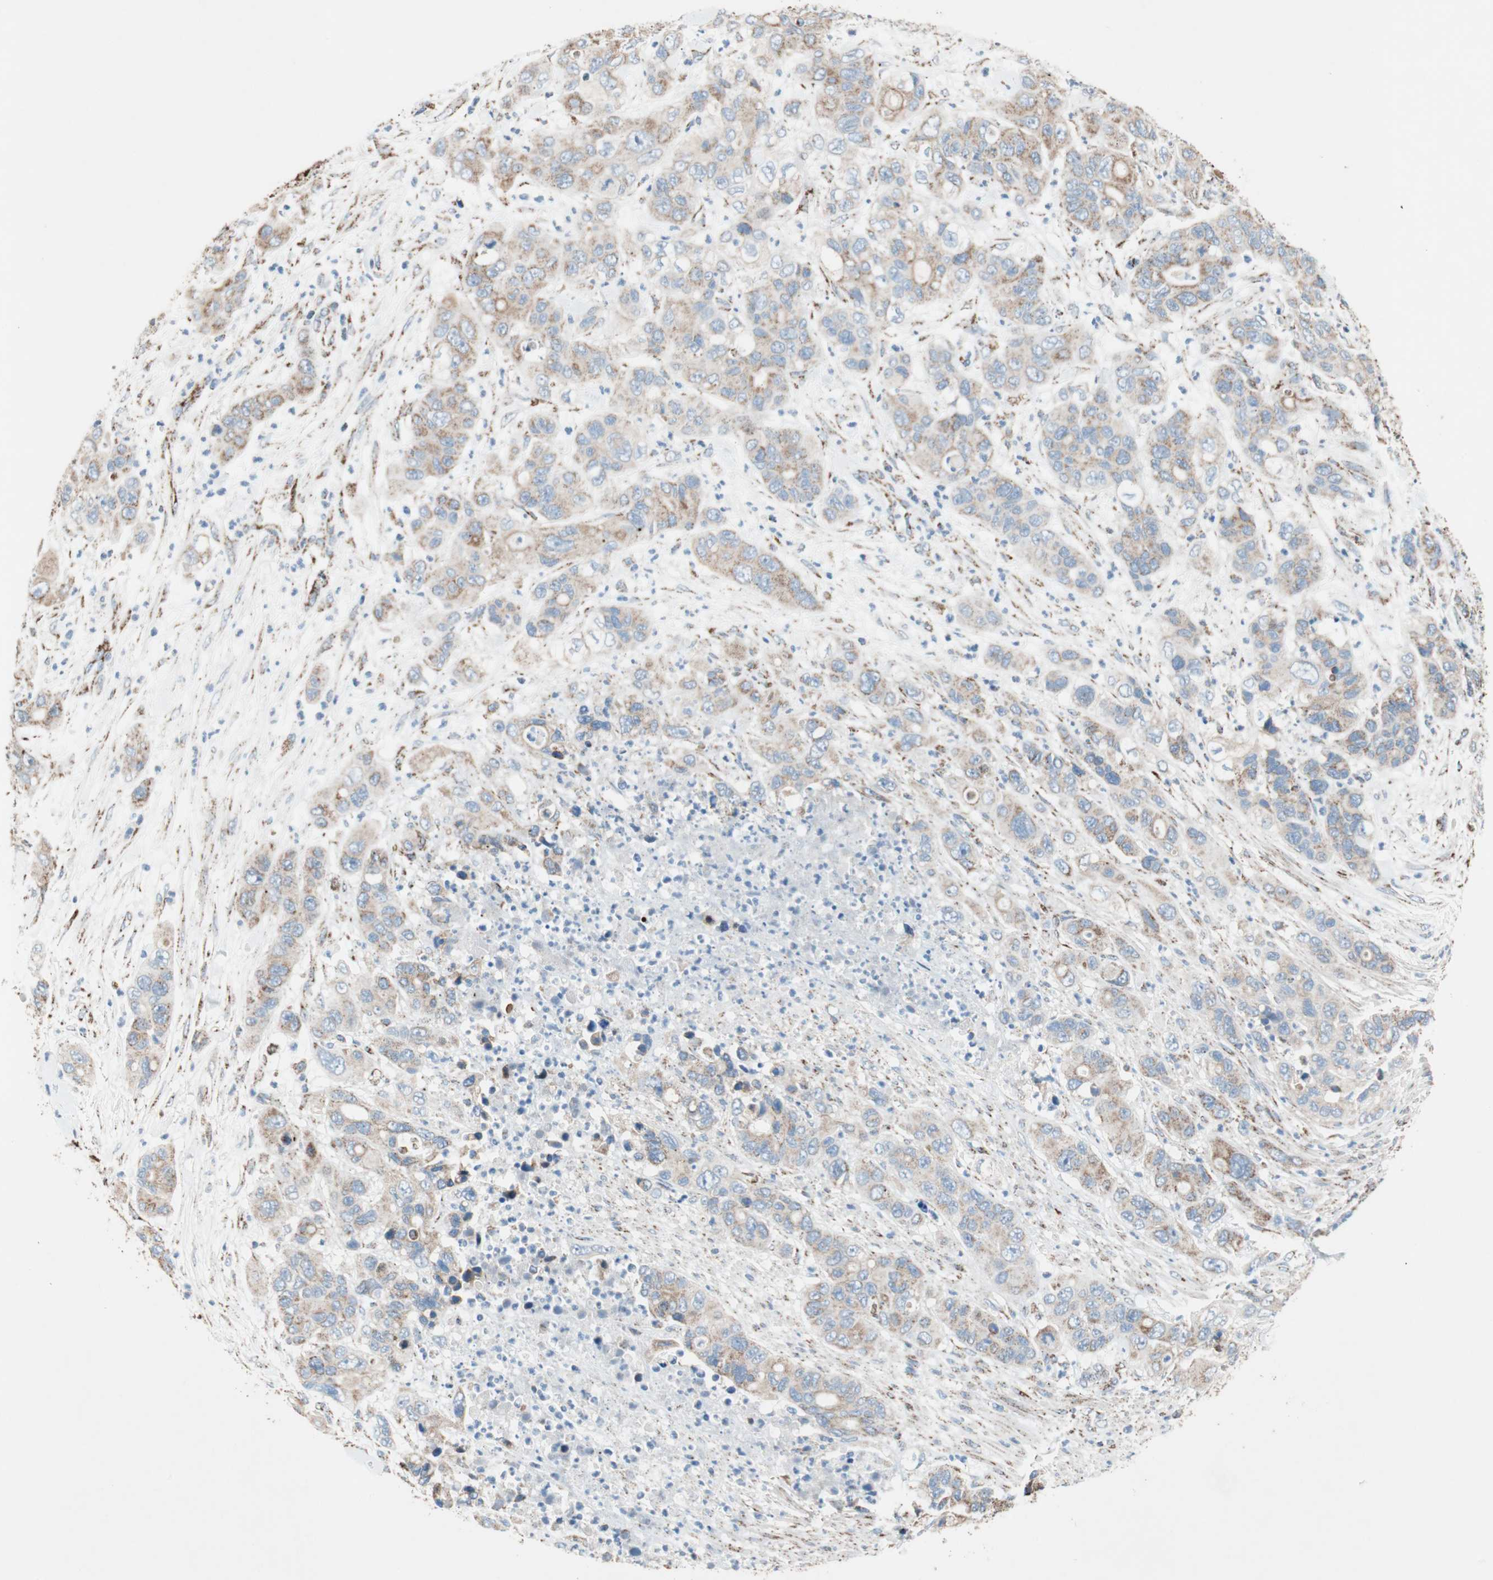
{"staining": {"intensity": "moderate", "quantity": "25%-75%", "location": "cytoplasmic/membranous"}, "tissue": "pancreatic cancer", "cell_type": "Tumor cells", "image_type": "cancer", "snomed": [{"axis": "morphology", "description": "Adenocarcinoma, NOS"}, {"axis": "topography", "description": "Pancreas"}], "caption": "Human adenocarcinoma (pancreatic) stained with a protein marker displays moderate staining in tumor cells.", "gene": "PCSK4", "patient": {"sex": "female", "age": 71}}